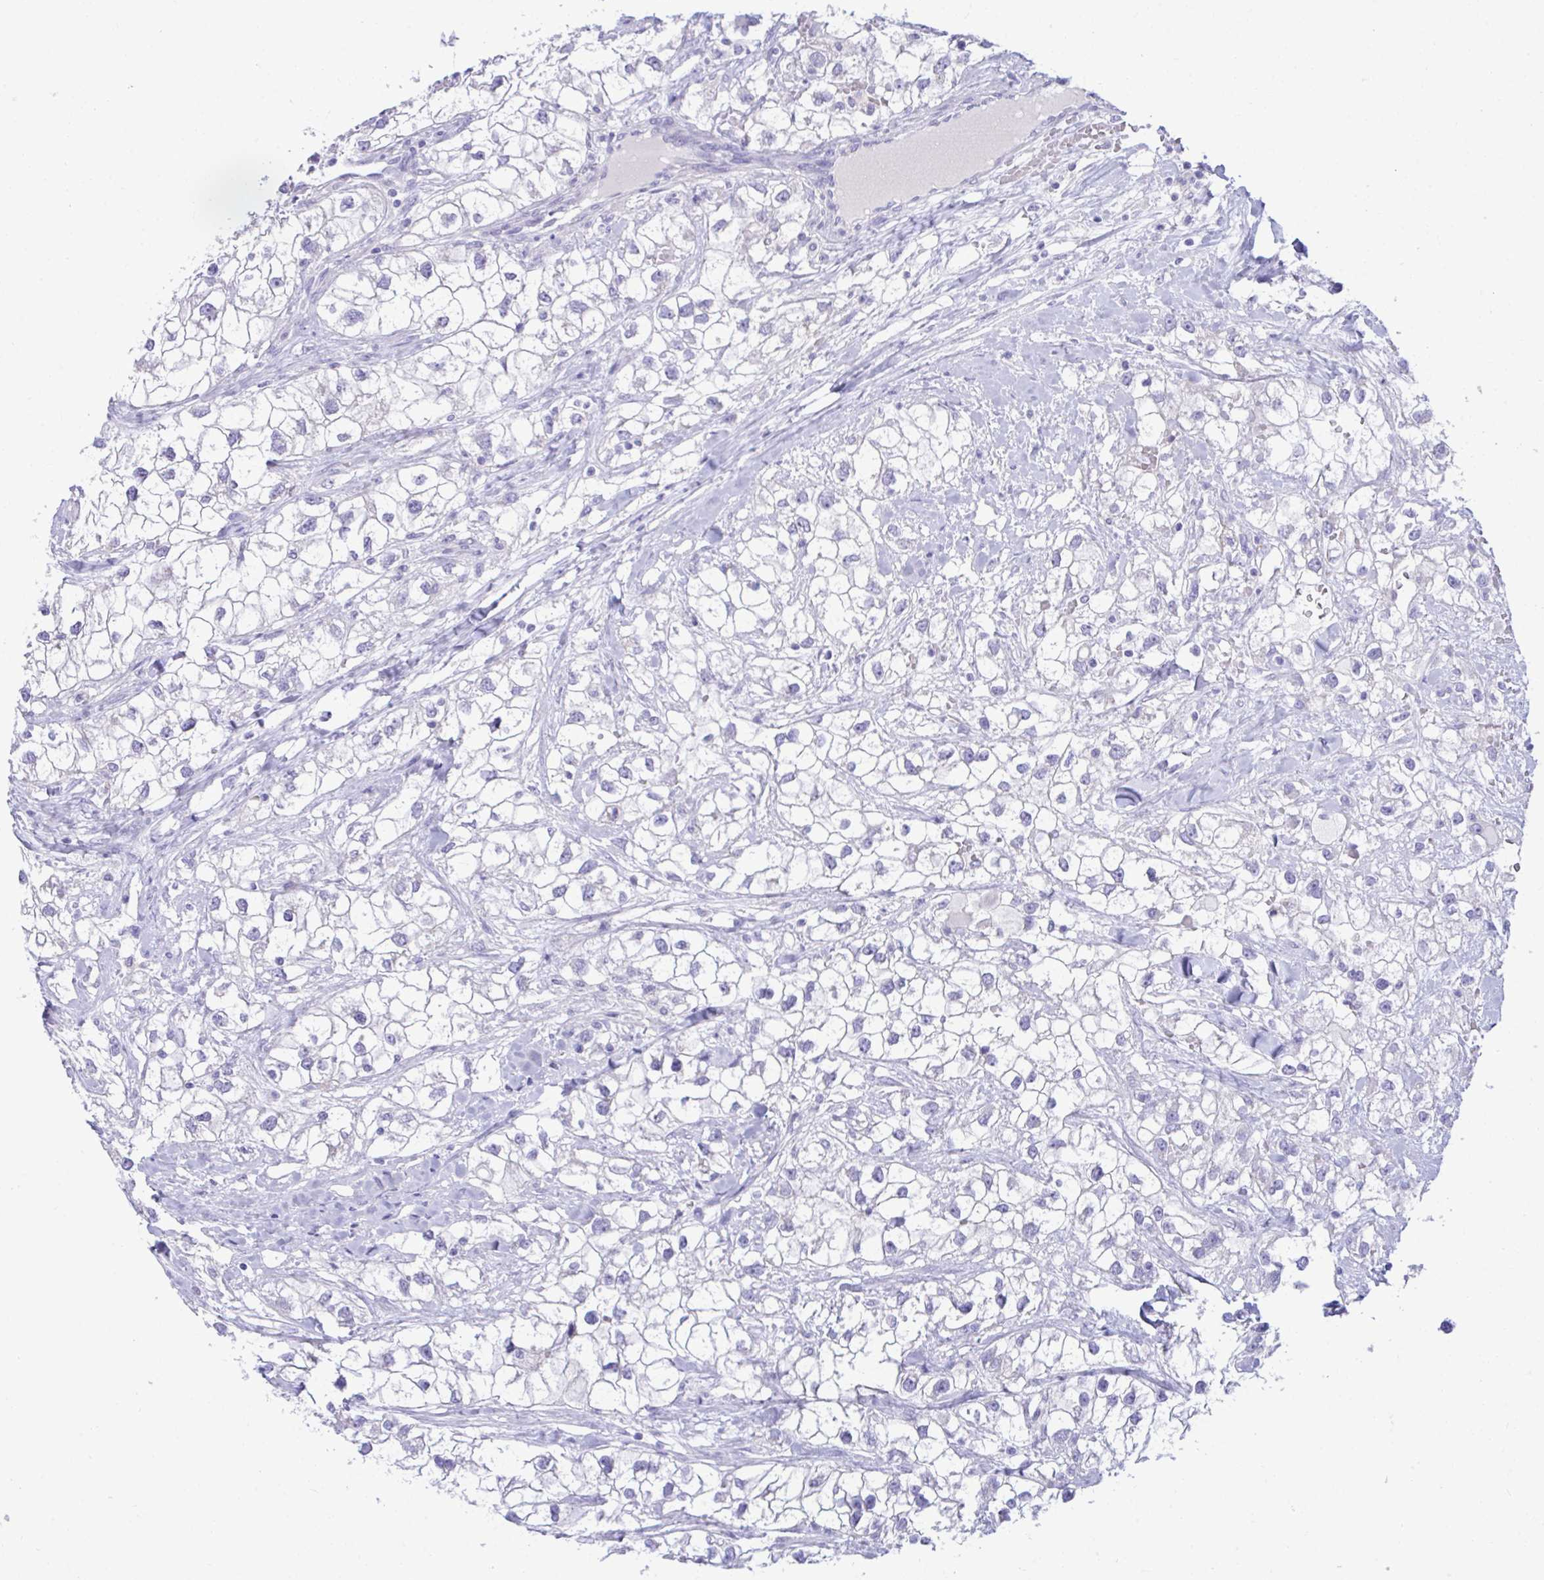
{"staining": {"intensity": "negative", "quantity": "none", "location": "none"}, "tissue": "renal cancer", "cell_type": "Tumor cells", "image_type": "cancer", "snomed": [{"axis": "morphology", "description": "Adenocarcinoma, NOS"}, {"axis": "topography", "description": "Kidney"}], "caption": "Immunohistochemical staining of human renal cancer demonstrates no significant expression in tumor cells. (DAB immunohistochemistry (IHC), high magnification).", "gene": "PLEKHH1", "patient": {"sex": "male", "age": 59}}